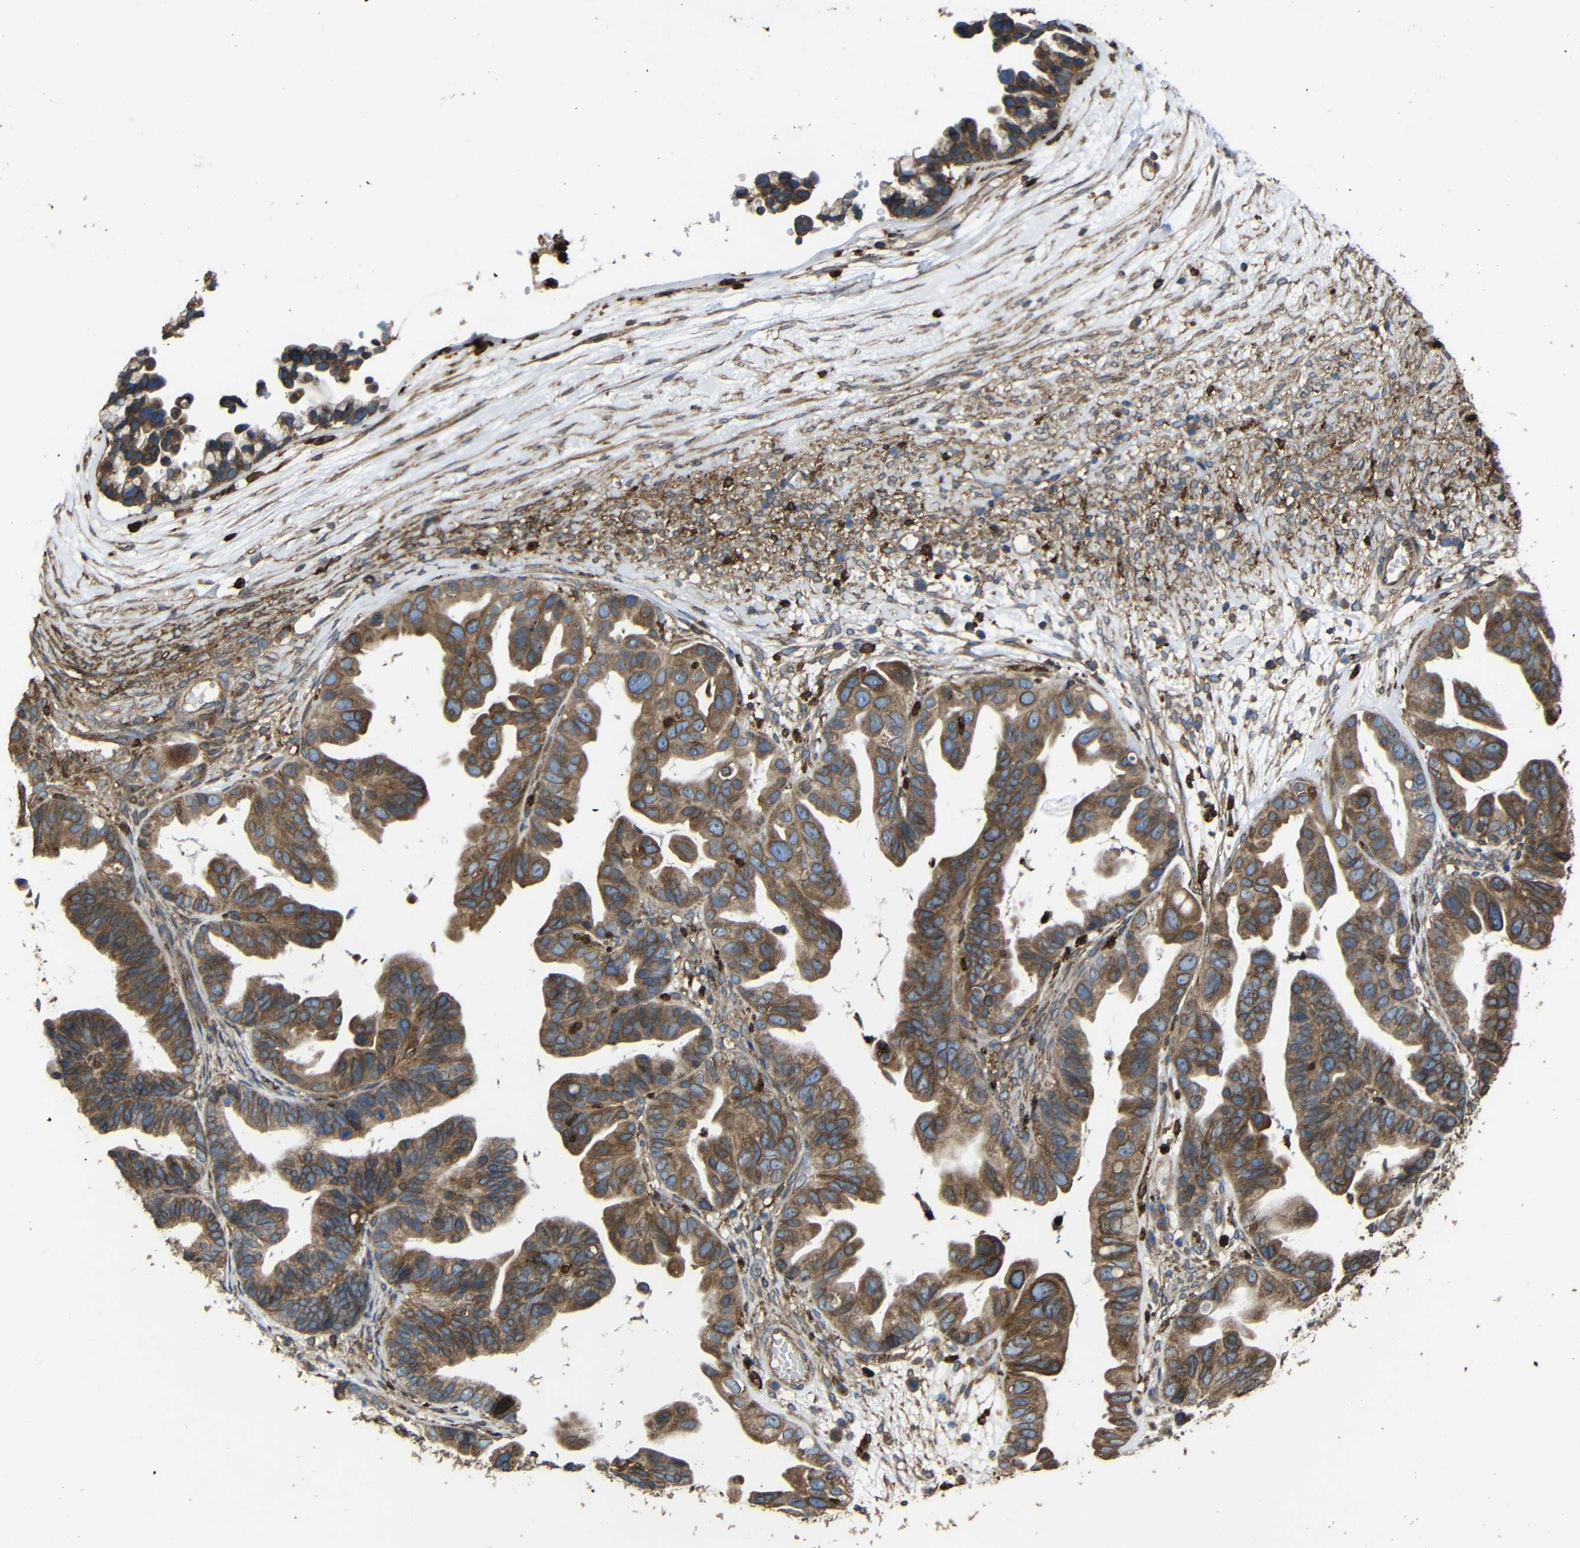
{"staining": {"intensity": "moderate", "quantity": ">75%", "location": "cytoplasmic/membranous"}, "tissue": "ovarian cancer", "cell_type": "Tumor cells", "image_type": "cancer", "snomed": [{"axis": "morphology", "description": "Cystadenocarcinoma, serous, NOS"}, {"axis": "topography", "description": "Ovary"}], "caption": "Immunohistochemical staining of ovarian cancer (serous cystadenocarcinoma) exhibits medium levels of moderate cytoplasmic/membranous staining in about >75% of tumor cells. The protein is stained brown, and the nuclei are stained in blue (DAB (3,3'-diaminobenzidine) IHC with brightfield microscopy, high magnification).", "gene": "TREM2", "patient": {"sex": "female", "age": 56}}